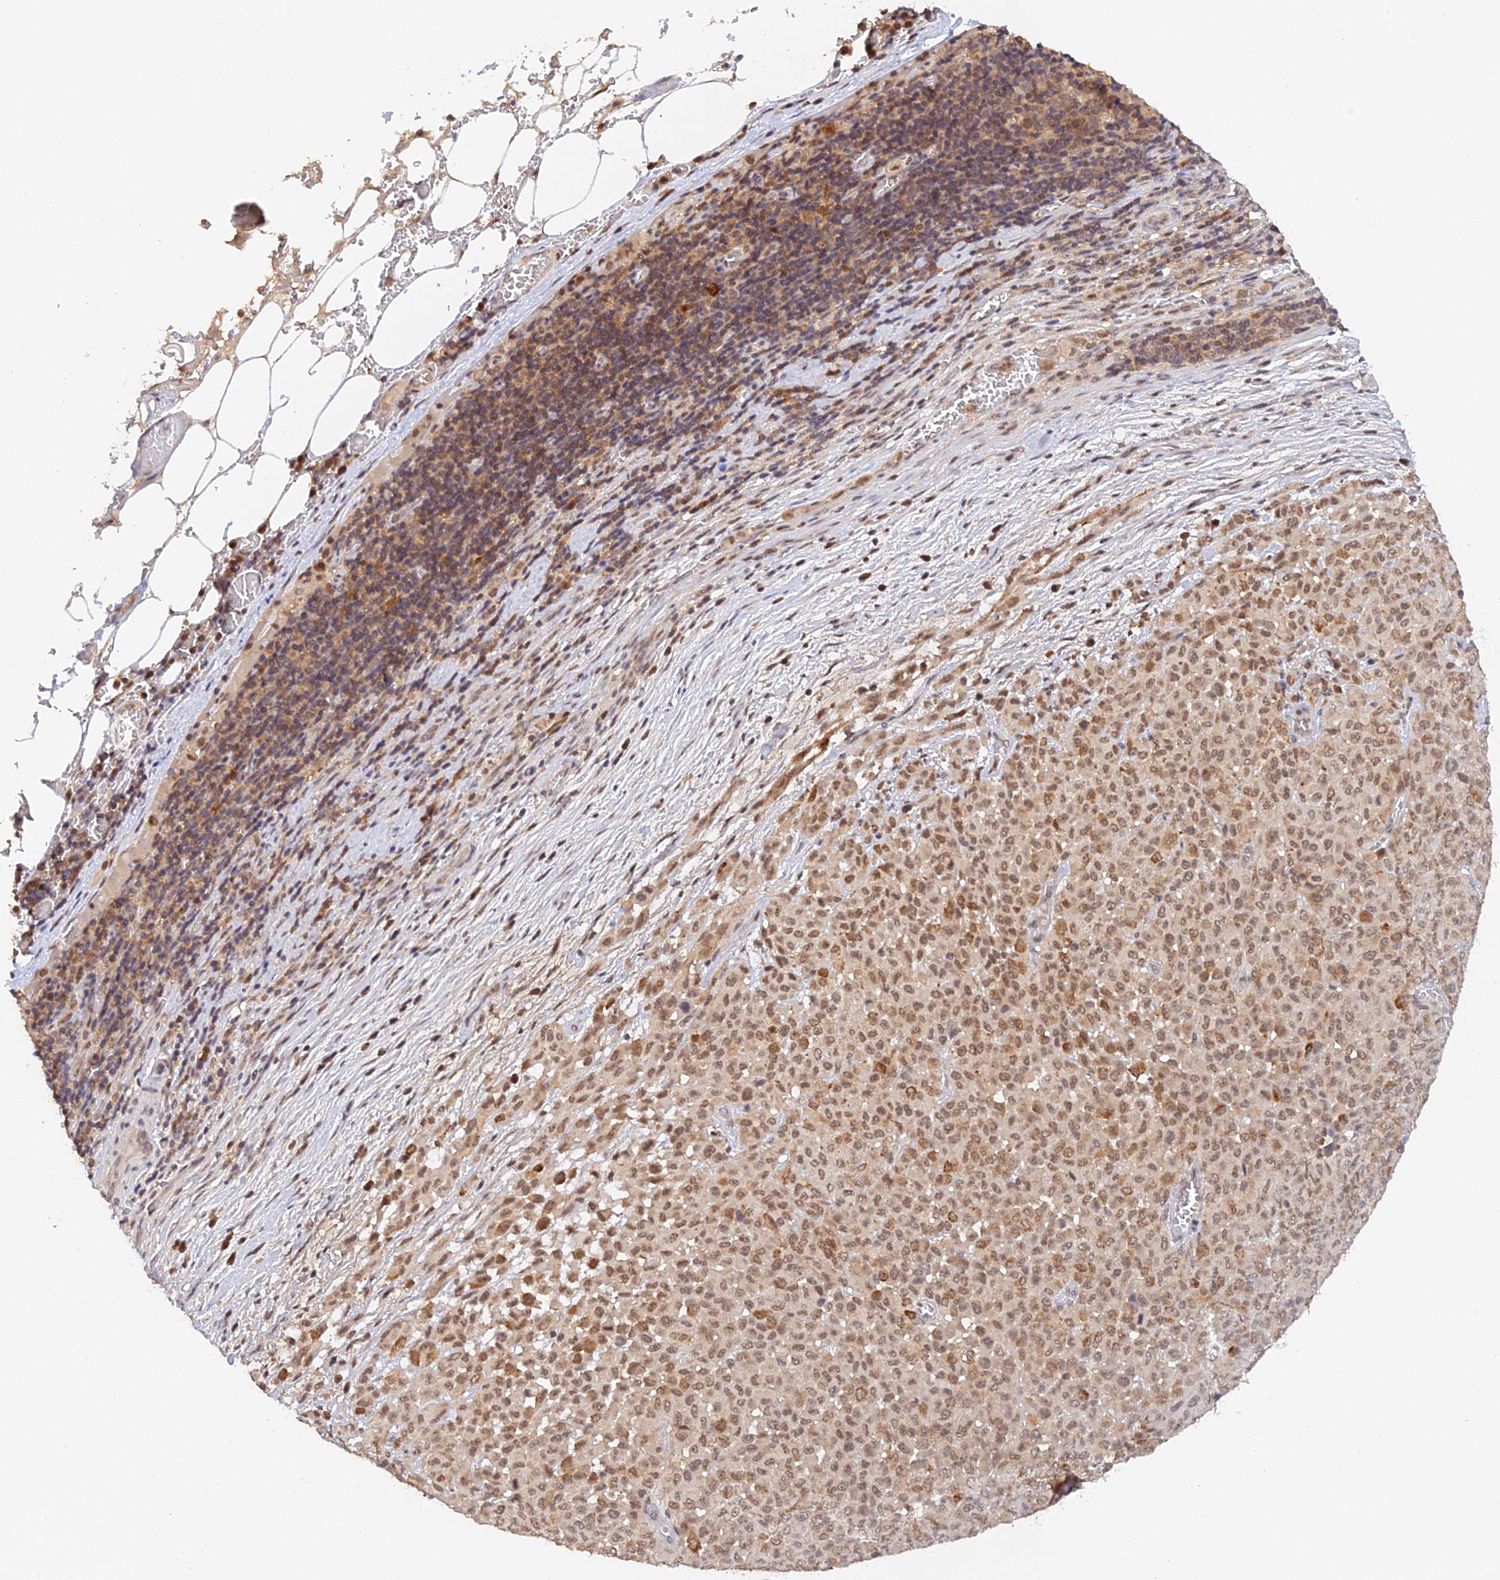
{"staining": {"intensity": "moderate", "quantity": ">75%", "location": "nuclear"}, "tissue": "melanoma", "cell_type": "Tumor cells", "image_type": "cancer", "snomed": [{"axis": "morphology", "description": "Malignant melanoma, Metastatic site"}, {"axis": "topography", "description": "Skin"}], "caption": "IHC image of neoplastic tissue: malignant melanoma (metastatic site) stained using immunohistochemistry (IHC) displays medium levels of moderate protein expression localized specifically in the nuclear of tumor cells, appearing as a nuclear brown color.", "gene": "ZNF436", "patient": {"sex": "female", "age": 81}}